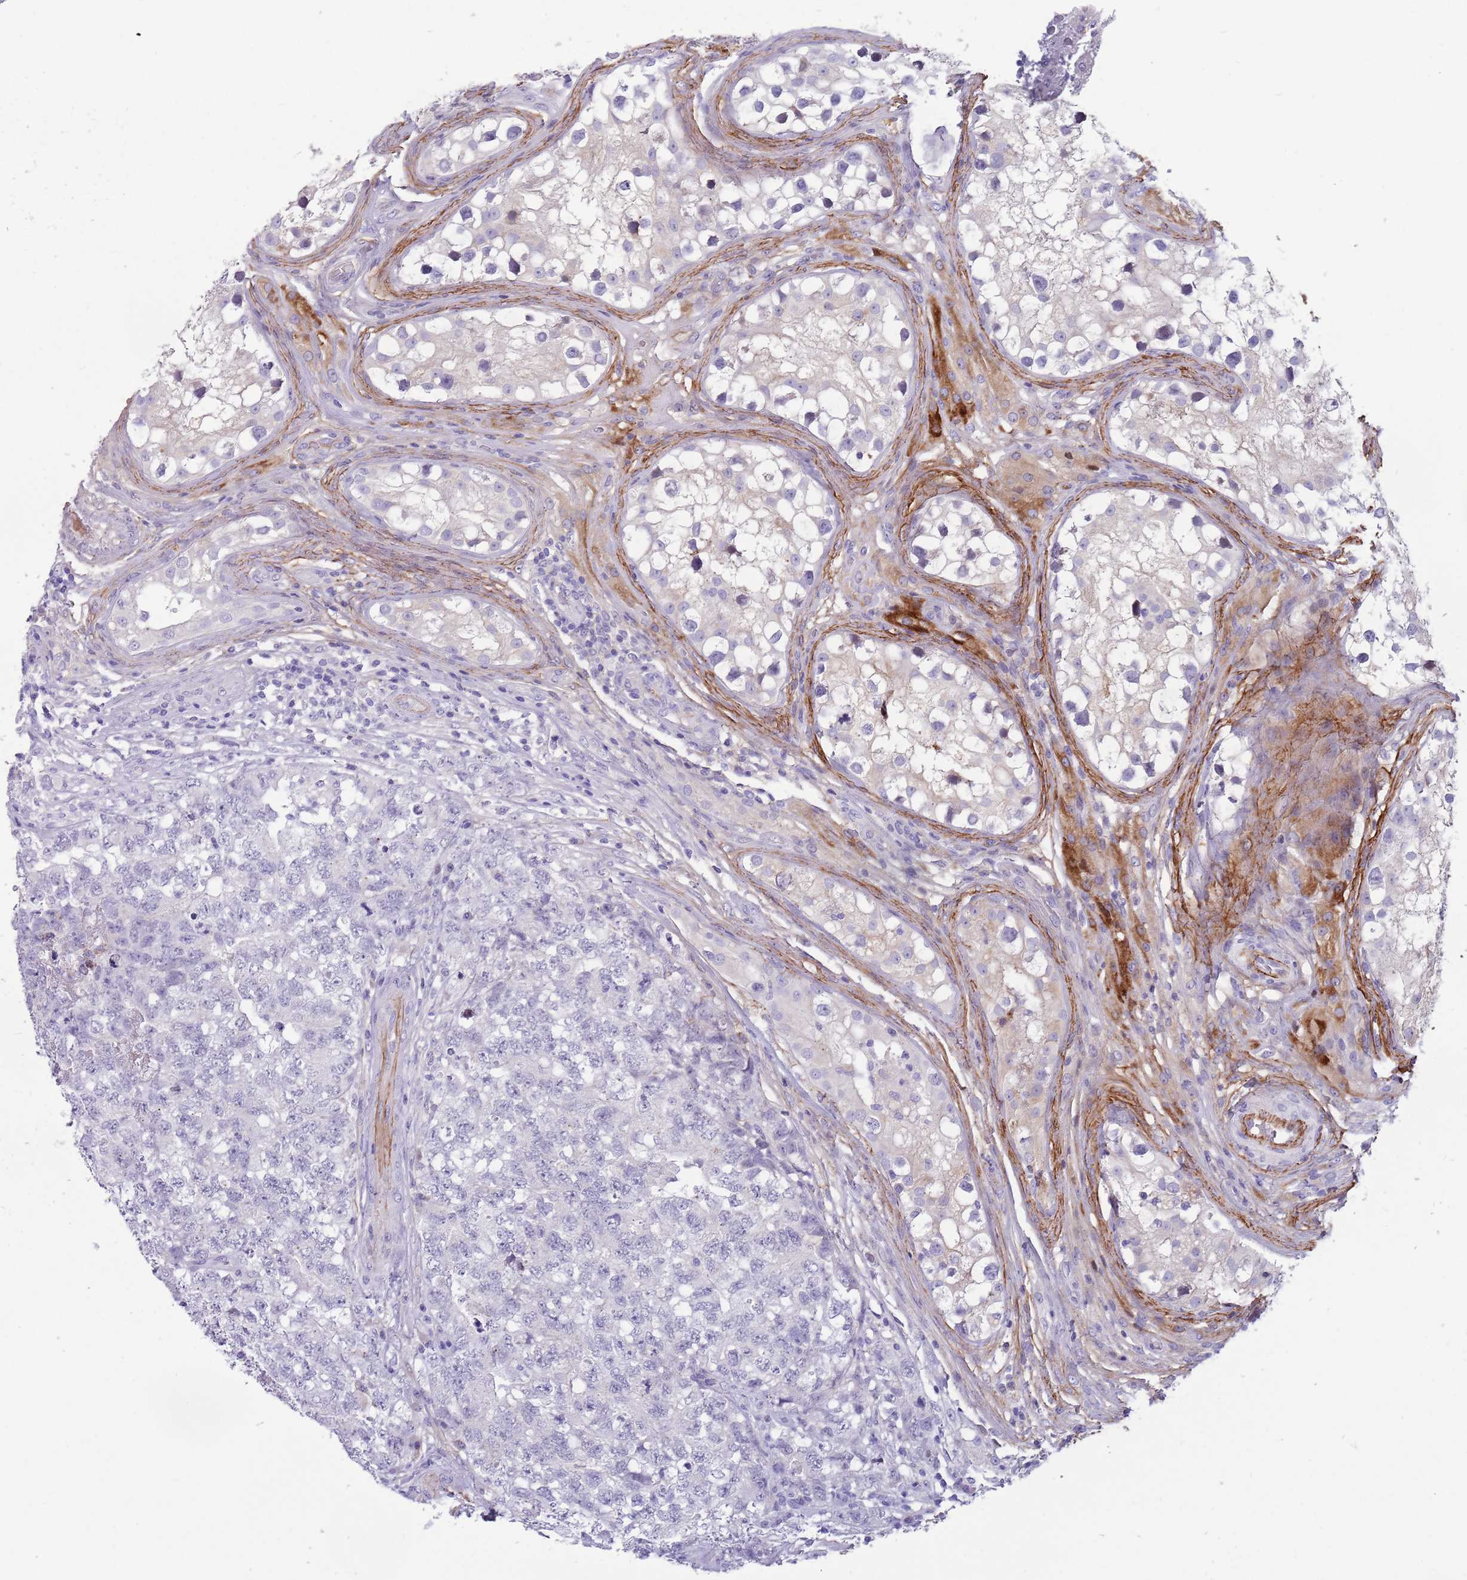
{"staining": {"intensity": "negative", "quantity": "none", "location": "none"}, "tissue": "testis cancer", "cell_type": "Tumor cells", "image_type": "cancer", "snomed": [{"axis": "morphology", "description": "Carcinoma, Embryonal, NOS"}, {"axis": "topography", "description": "Testis"}], "caption": "A photomicrograph of testis cancer (embryonal carcinoma) stained for a protein shows no brown staining in tumor cells.", "gene": "LEPROTL1", "patient": {"sex": "male", "age": 31}}